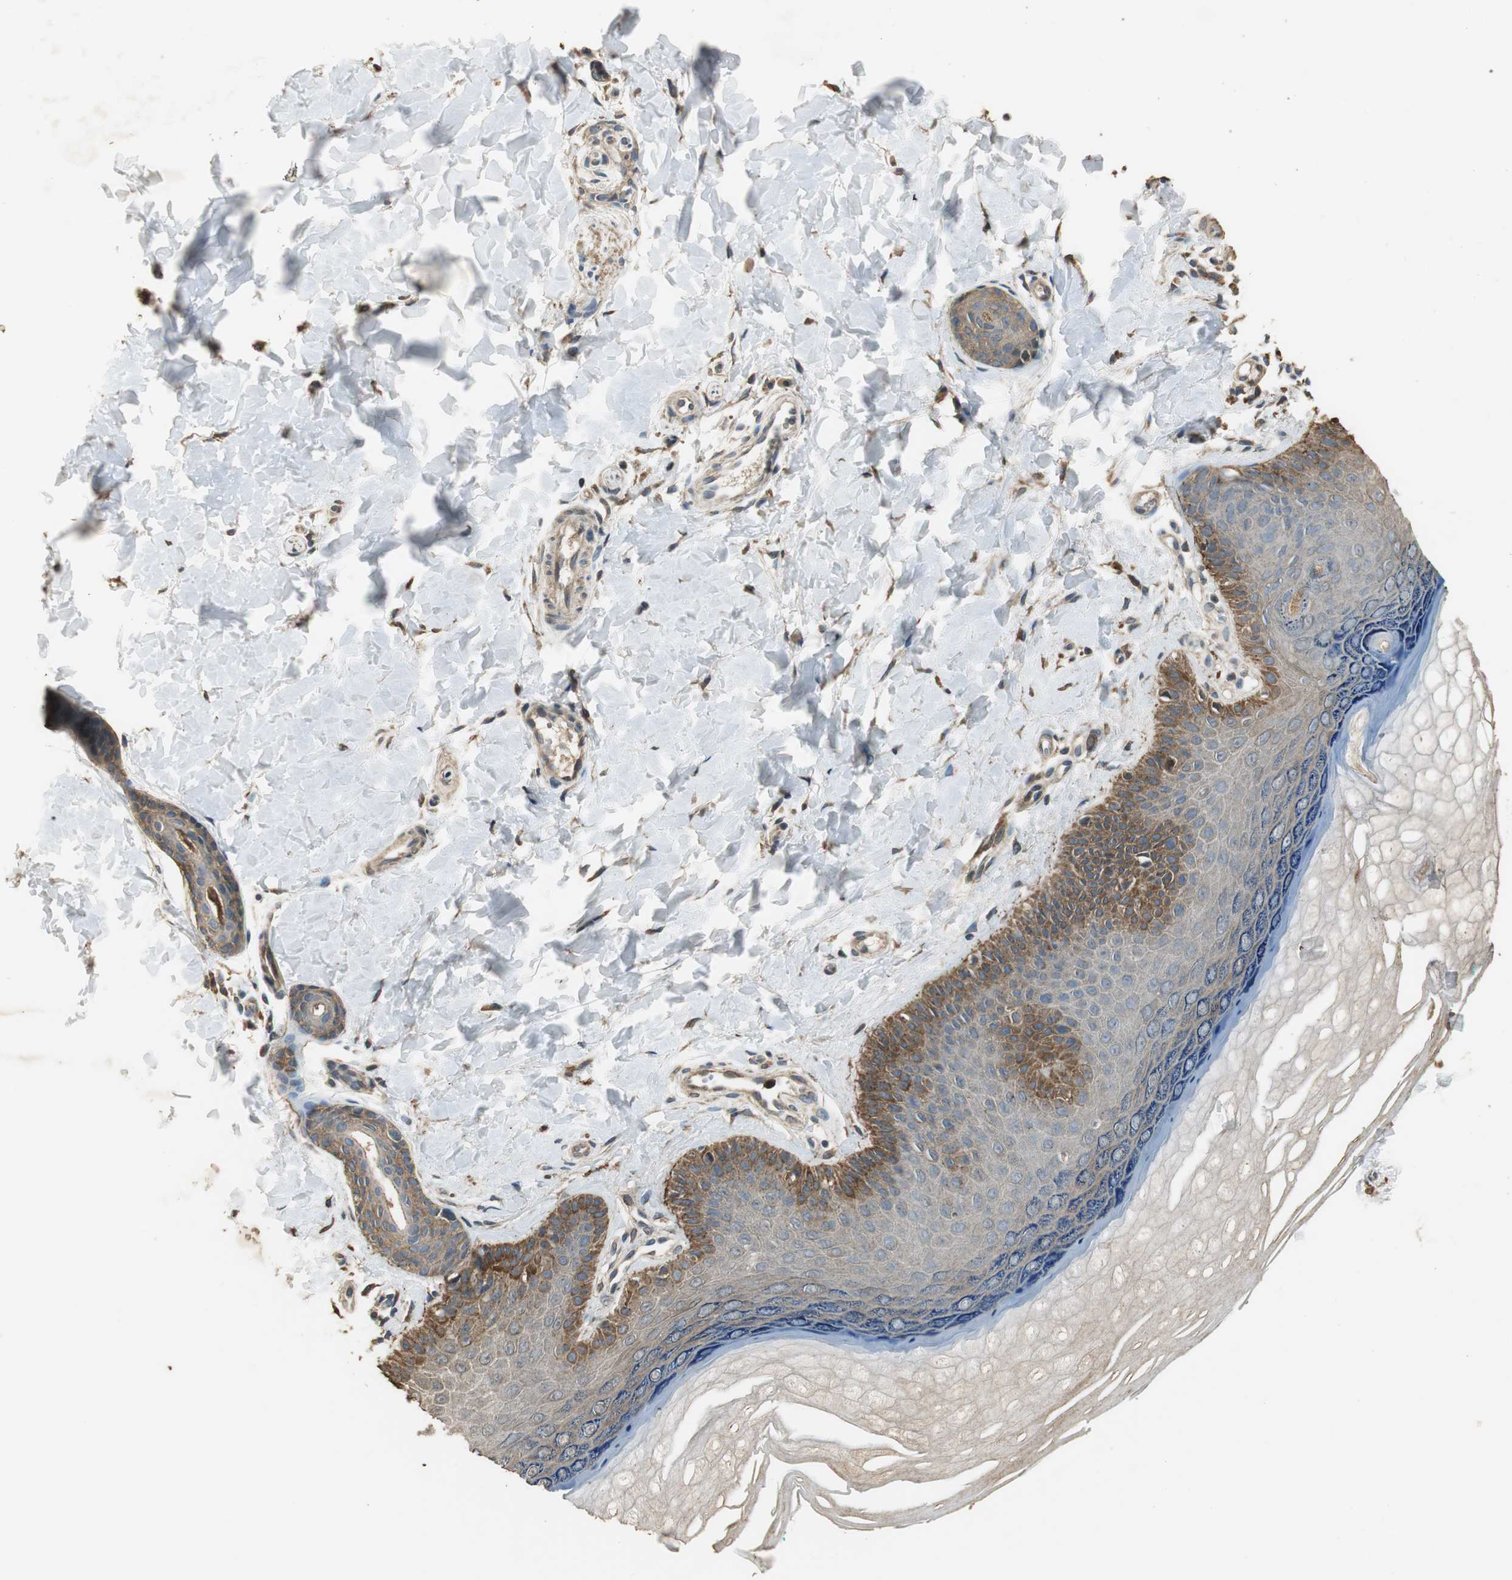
{"staining": {"intensity": "negative", "quantity": "none", "location": "none"}, "tissue": "skin", "cell_type": "Fibroblasts", "image_type": "normal", "snomed": [{"axis": "morphology", "description": "Normal tissue, NOS"}, {"axis": "topography", "description": "Skin"}], "caption": "Immunohistochemical staining of normal human skin displays no significant staining in fibroblasts.", "gene": "TMPRSS4", "patient": {"sex": "male", "age": 26}}